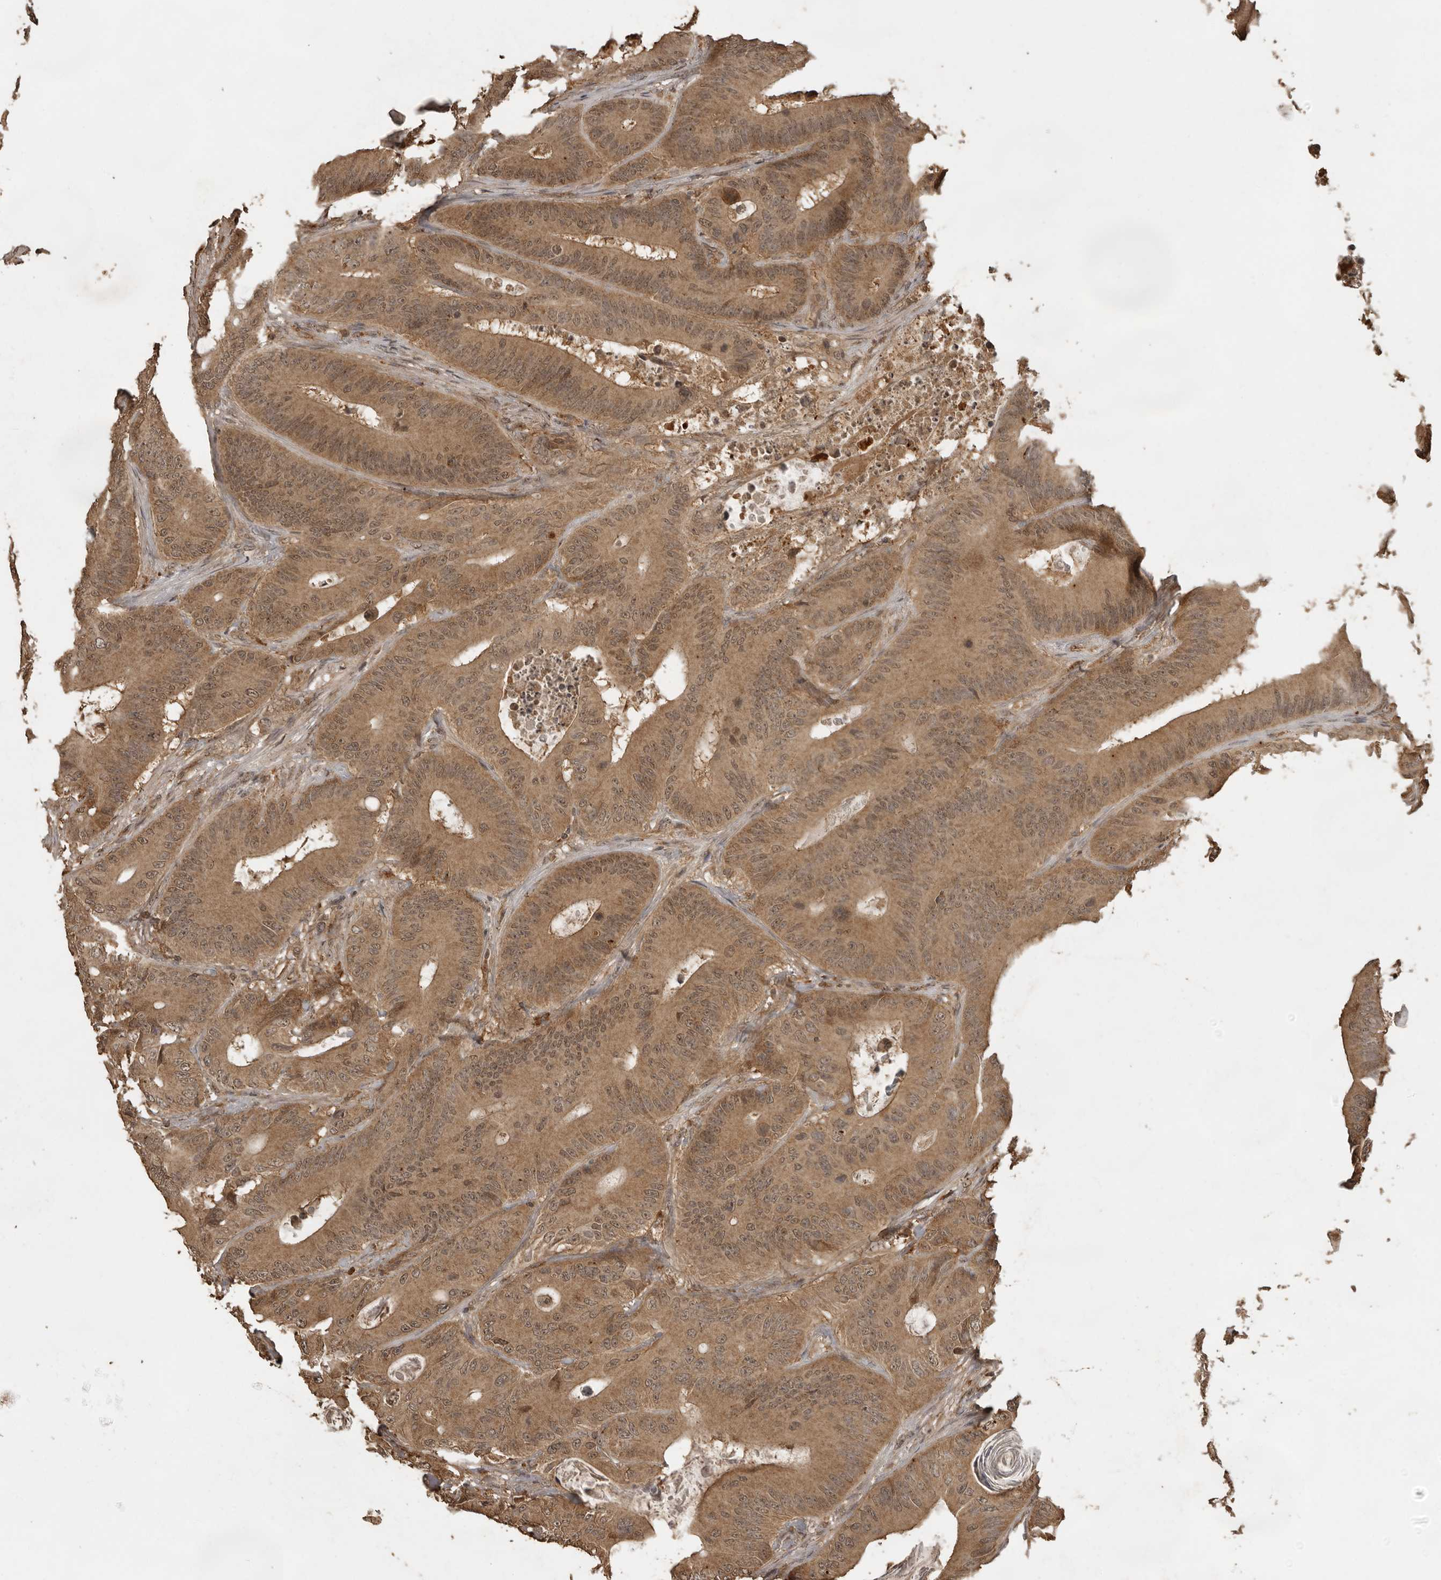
{"staining": {"intensity": "moderate", "quantity": ">75%", "location": "cytoplasmic/membranous,nuclear"}, "tissue": "colorectal cancer", "cell_type": "Tumor cells", "image_type": "cancer", "snomed": [{"axis": "morphology", "description": "Adenocarcinoma, NOS"}, {"axis": "topography", "description": "Colon"}], "caption": "Immunohistochemistry (IHC) image of neoplastic tissue: human adenocarcinoma (colorectal) stained using IHC demonstrates medium levels of moderate protein expression localized specifically in the cytoplasmic/membranous and nuclear of tumor cells, appearing as a cytoplasmic/membranous and nuclear brown color.", "gene": "CTF1", "patient": {"sex": "male", "age": 83}}